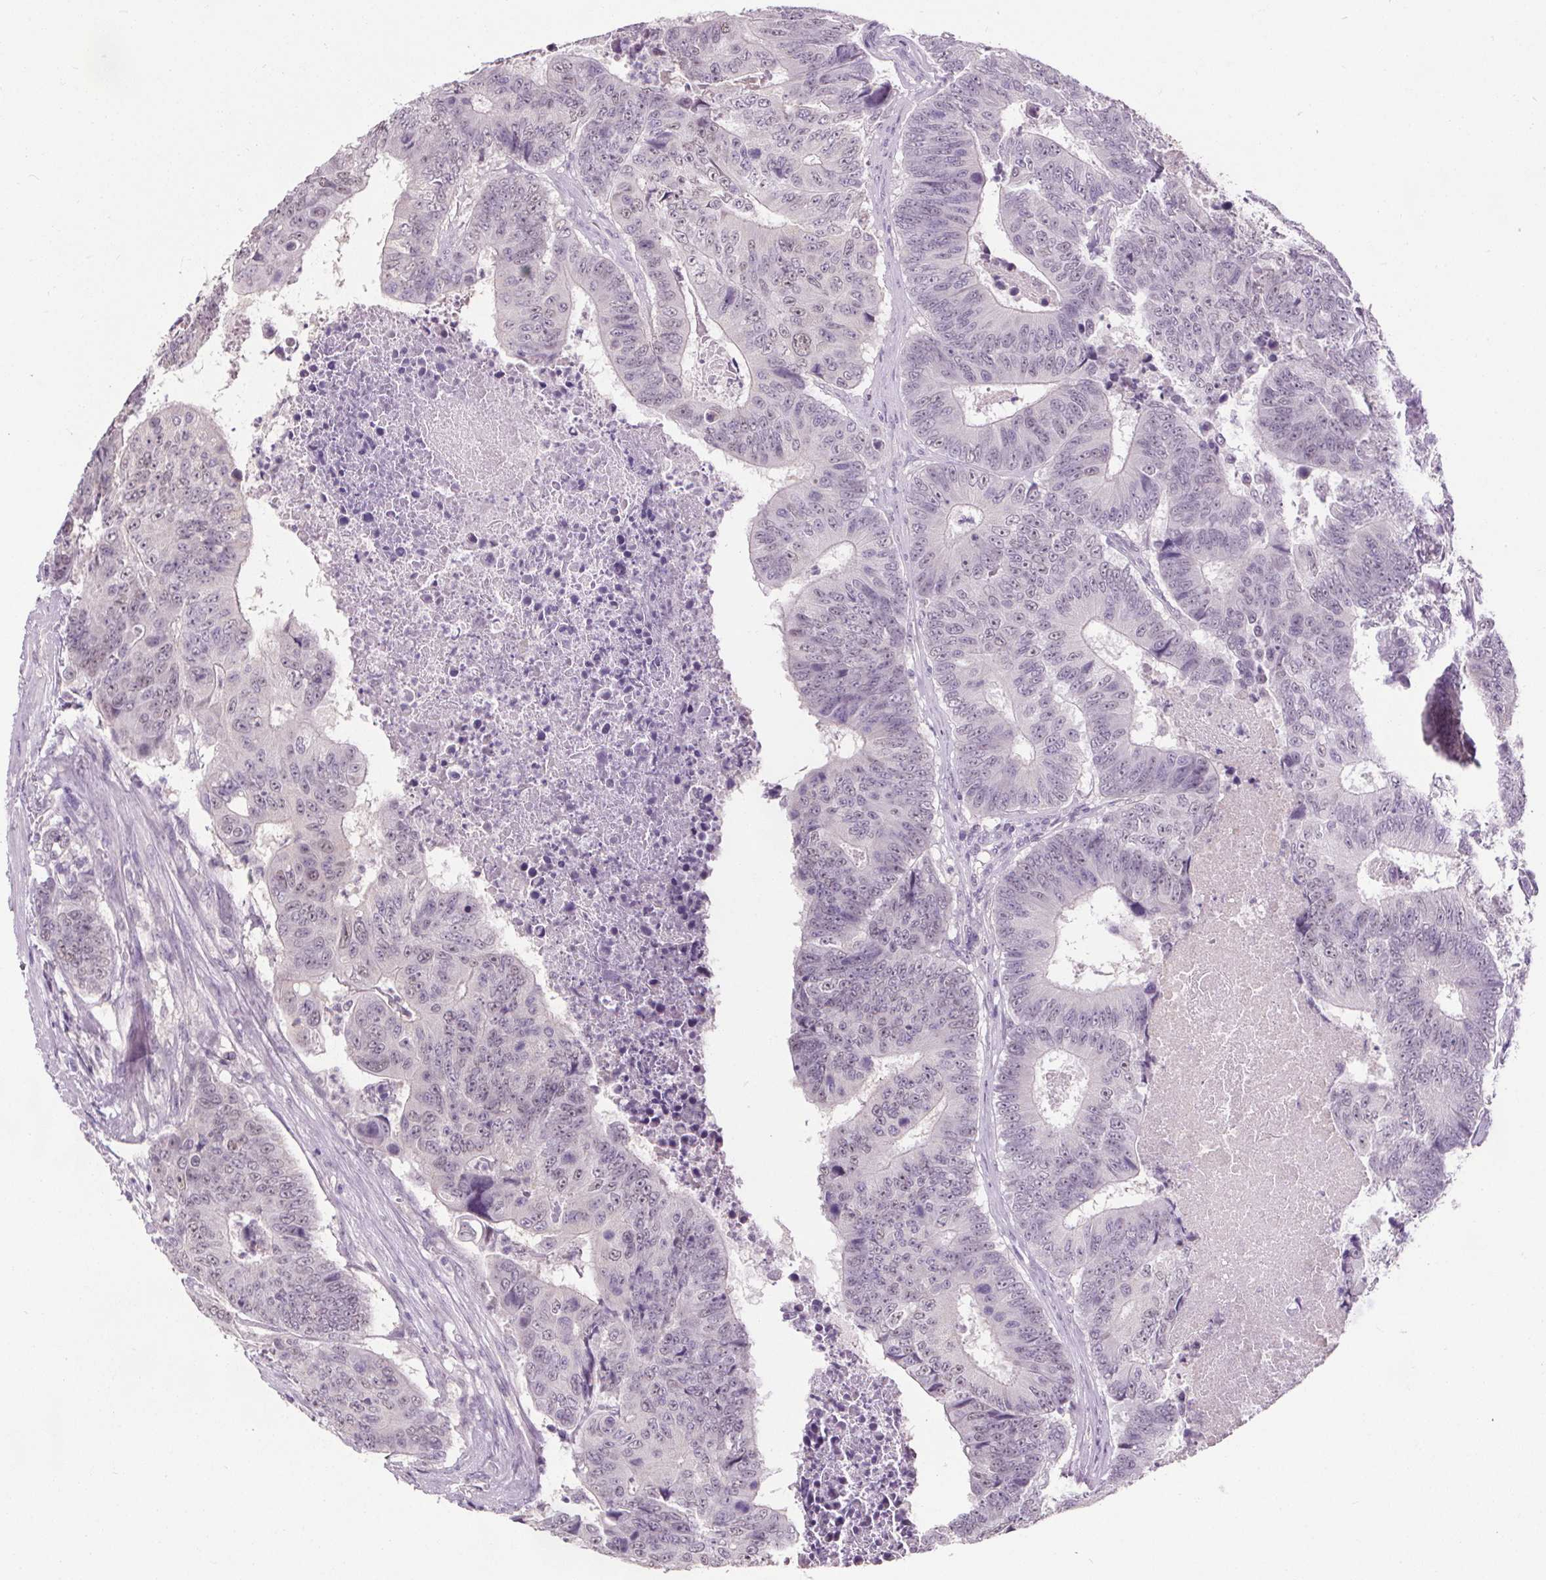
{"staining": {"intensity": "negative", "quantity": "none", "location": "none"}, "tissue": "colorectal cancer", "cell_type": "Tumor cells", "image_type": "cancer", "snomed": [{"axis": "morphology", "description": "Adenocarcinoma, NOS"}, {"axis": "topography", "description": "Colon"}], "caption": "The photomicrograph reveals no significant staining in tumor cells of colorectal cancer (adenocarcinoma). (DAB (3,3'-diaminobenzidine) IHC, high magnification).", "gene": "SLC2A9", "patient": {"sex": "female", "age": 48}}